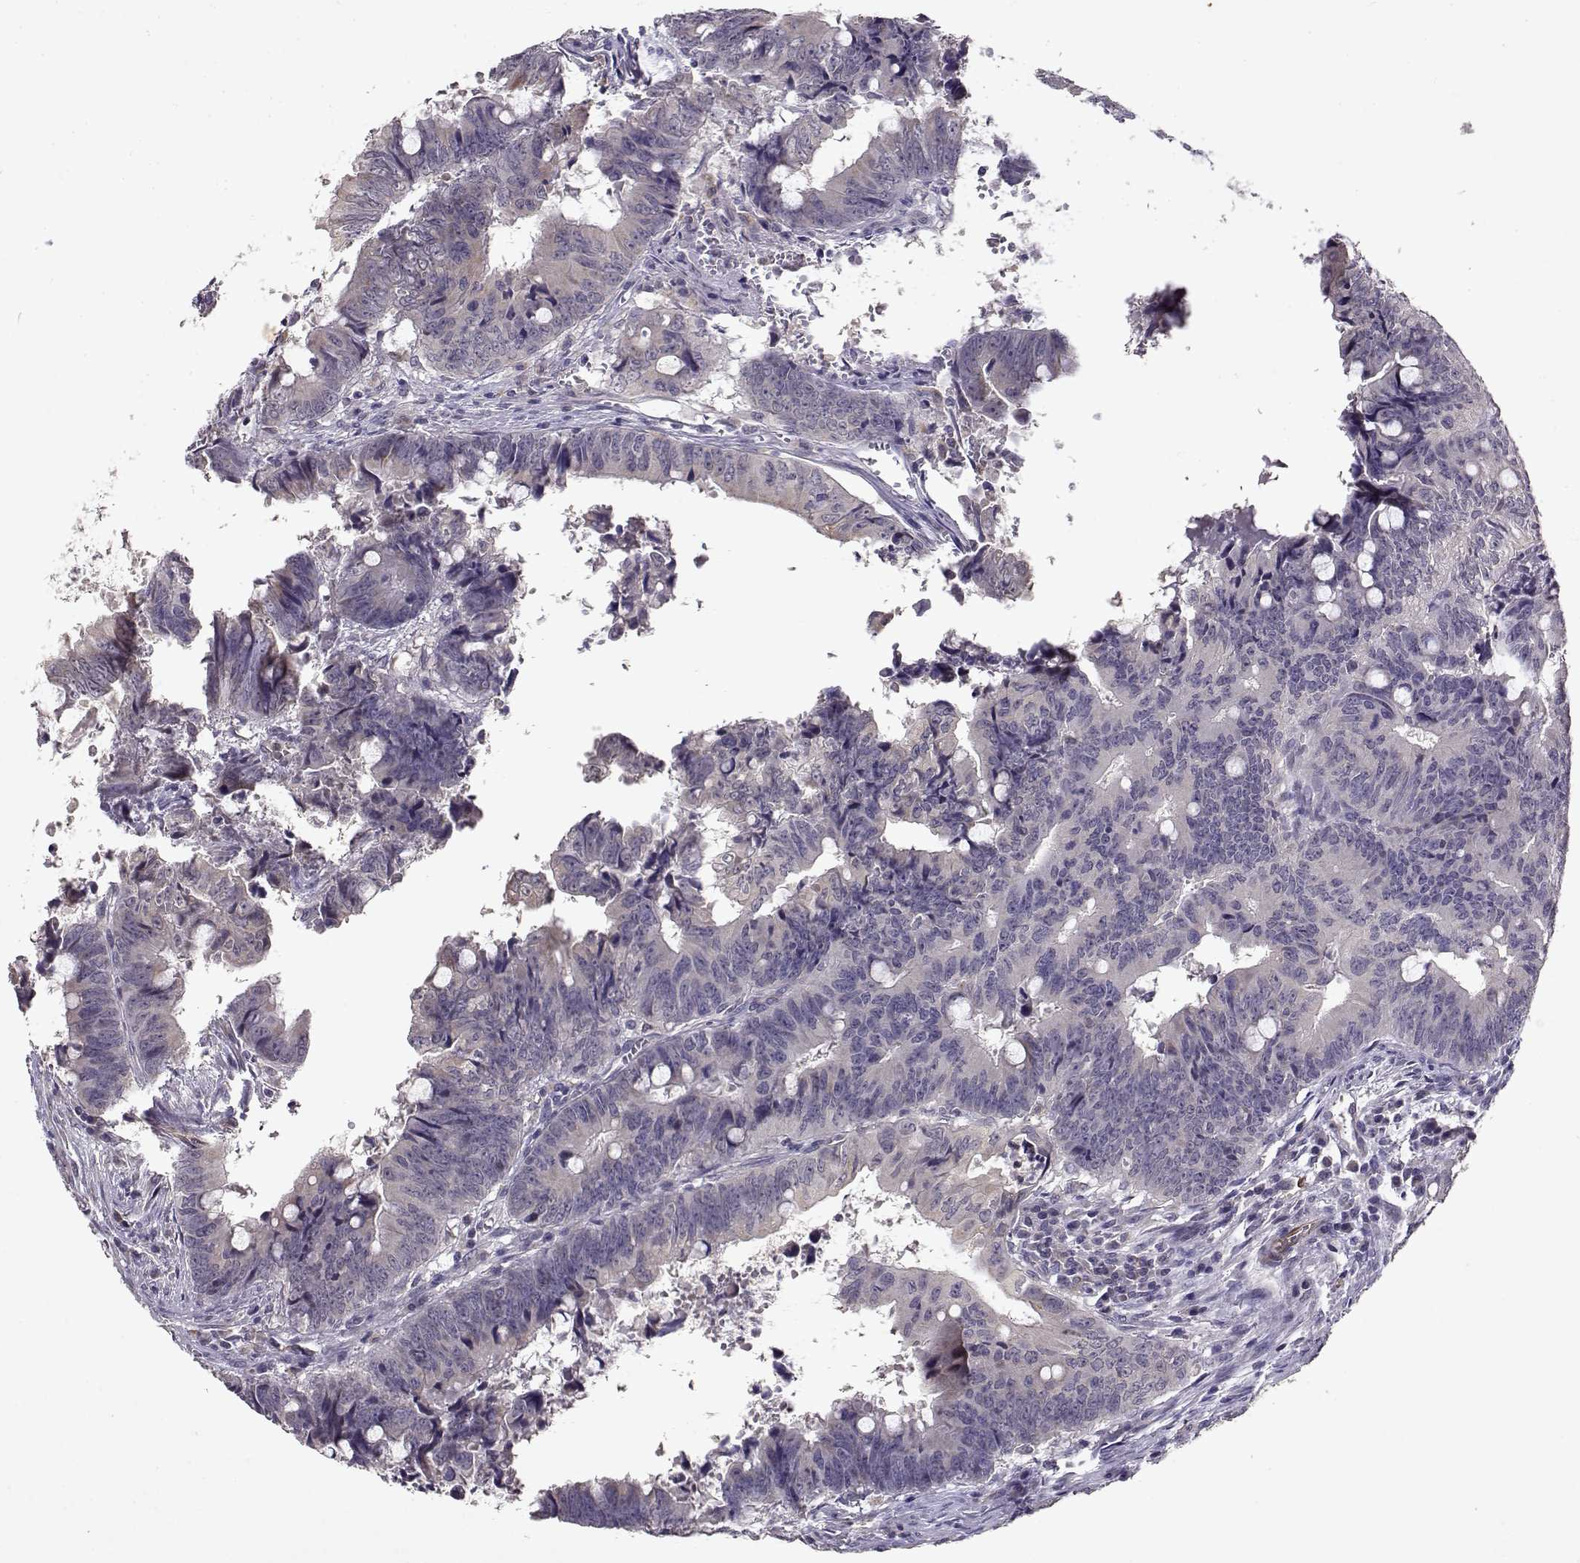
{"staining": {"intensity": "negative", "quantity": "none", "location": "none"}, "tissue": "colorectal cancer", "cell_type": "Tumor cells", "image_type": "cancer", "snomed": [{"axis": "morphology", "description": "Adenocarcinoma, NOS"}, {"axis": "topography", "description": "Colon"}], "caption": "A high-resolution image shows immunohistochemistry (IHC) staining of adenocarcinoma (colorectal), which demonstrates no significant positivity in tumor cells.", "gene": "BMX", "patient": {"sex": "female", "age": 82}}